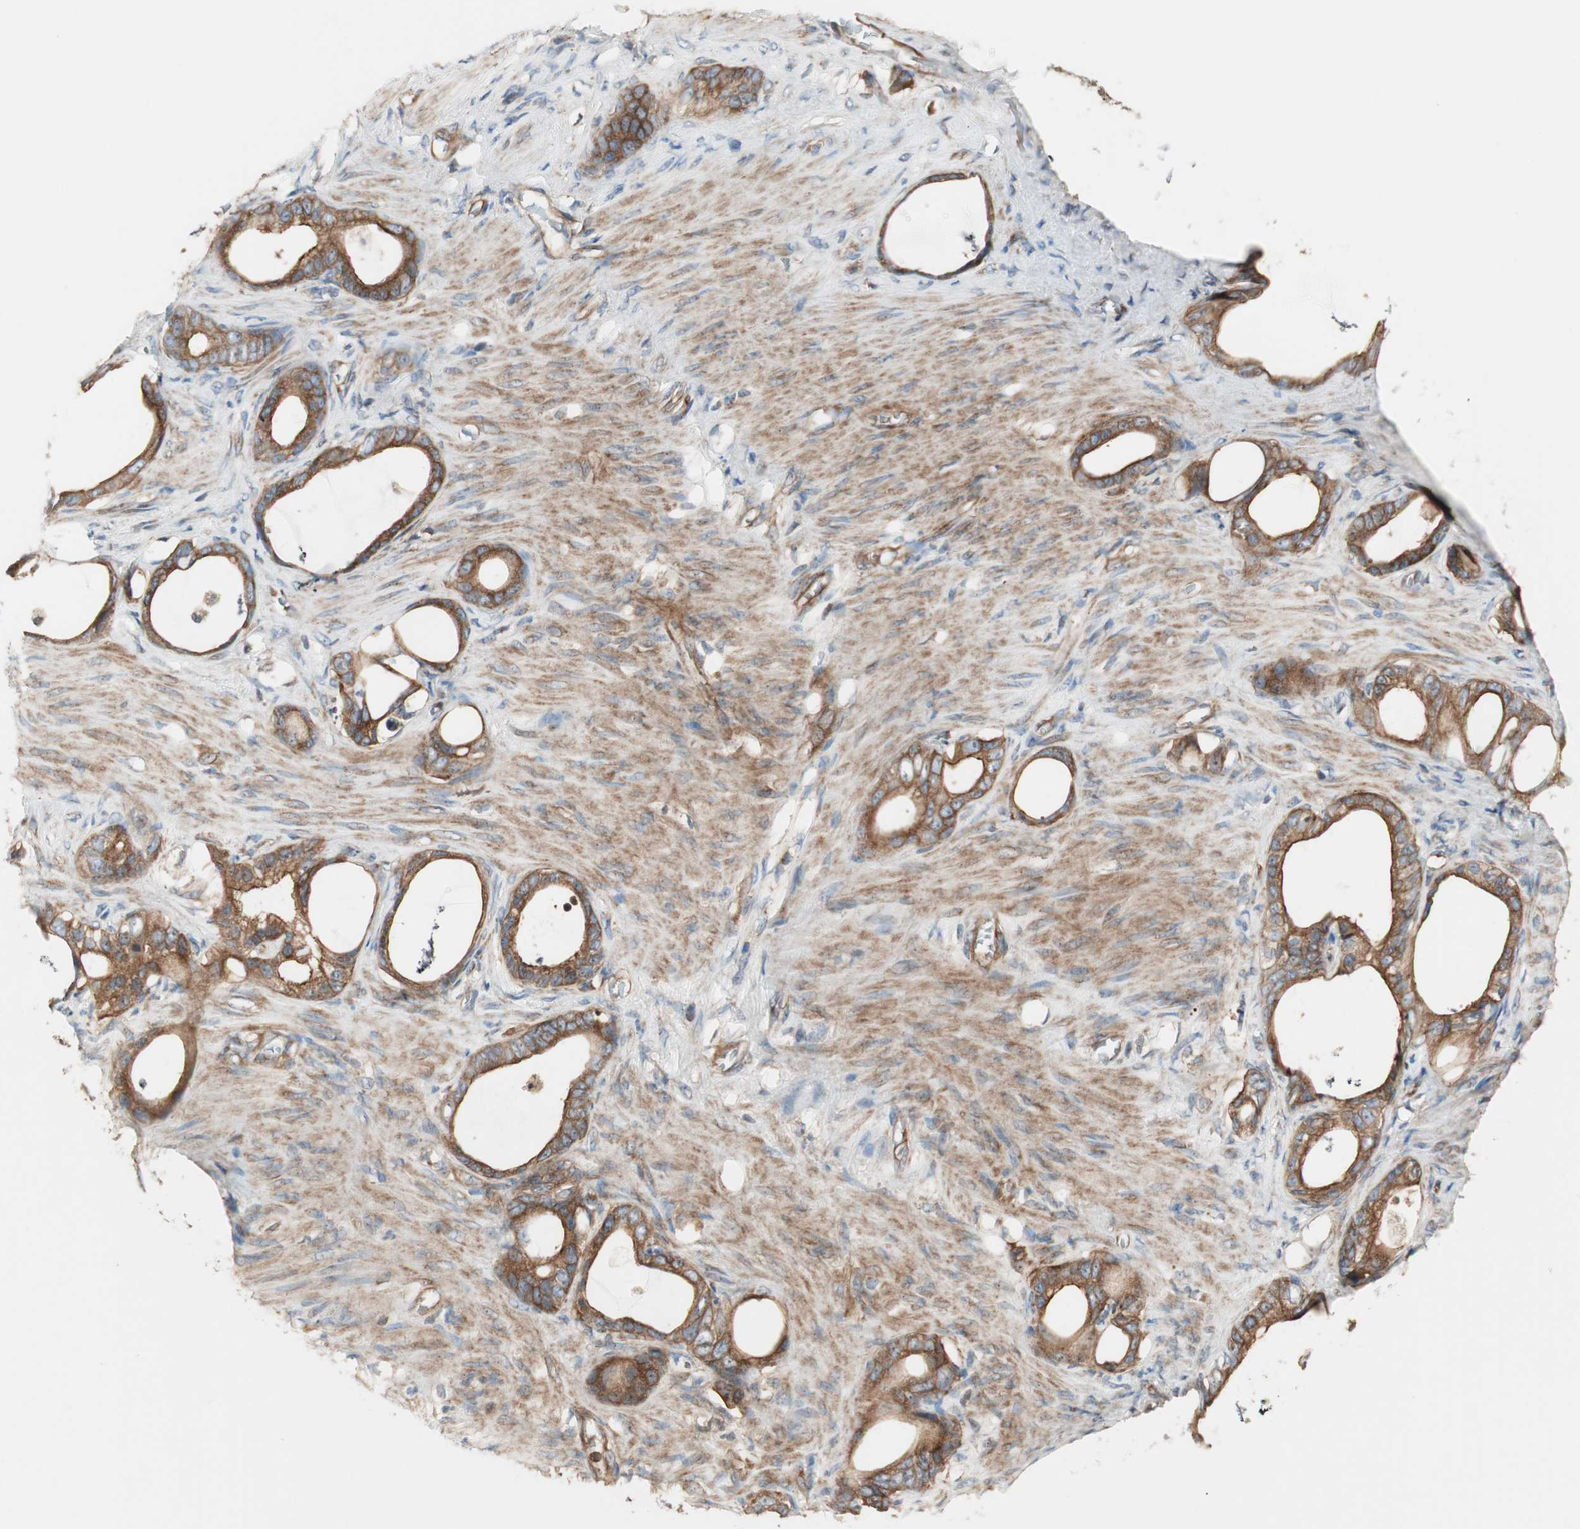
{"staining": {"intensity": "strong", "quantity": ">75%", "location": "cytoplasmic/membranous"}, "tissue": "stomach cancer", "cell_type": "Tumor cells", "image_type": "cancer", "snomed": [{"axis": "morphology", "description": "Adenocarcinoma, NOS"}, {"axis": "topography", "description": "Stomach"}], "caption": "Strong cytoplasmic/membranous protein staining is present in about >75% of tumor cells in stomach adenocarcinoma.", "gene": "CTTNBP2NL", "patient": {"sex": "female", "age": 75}}